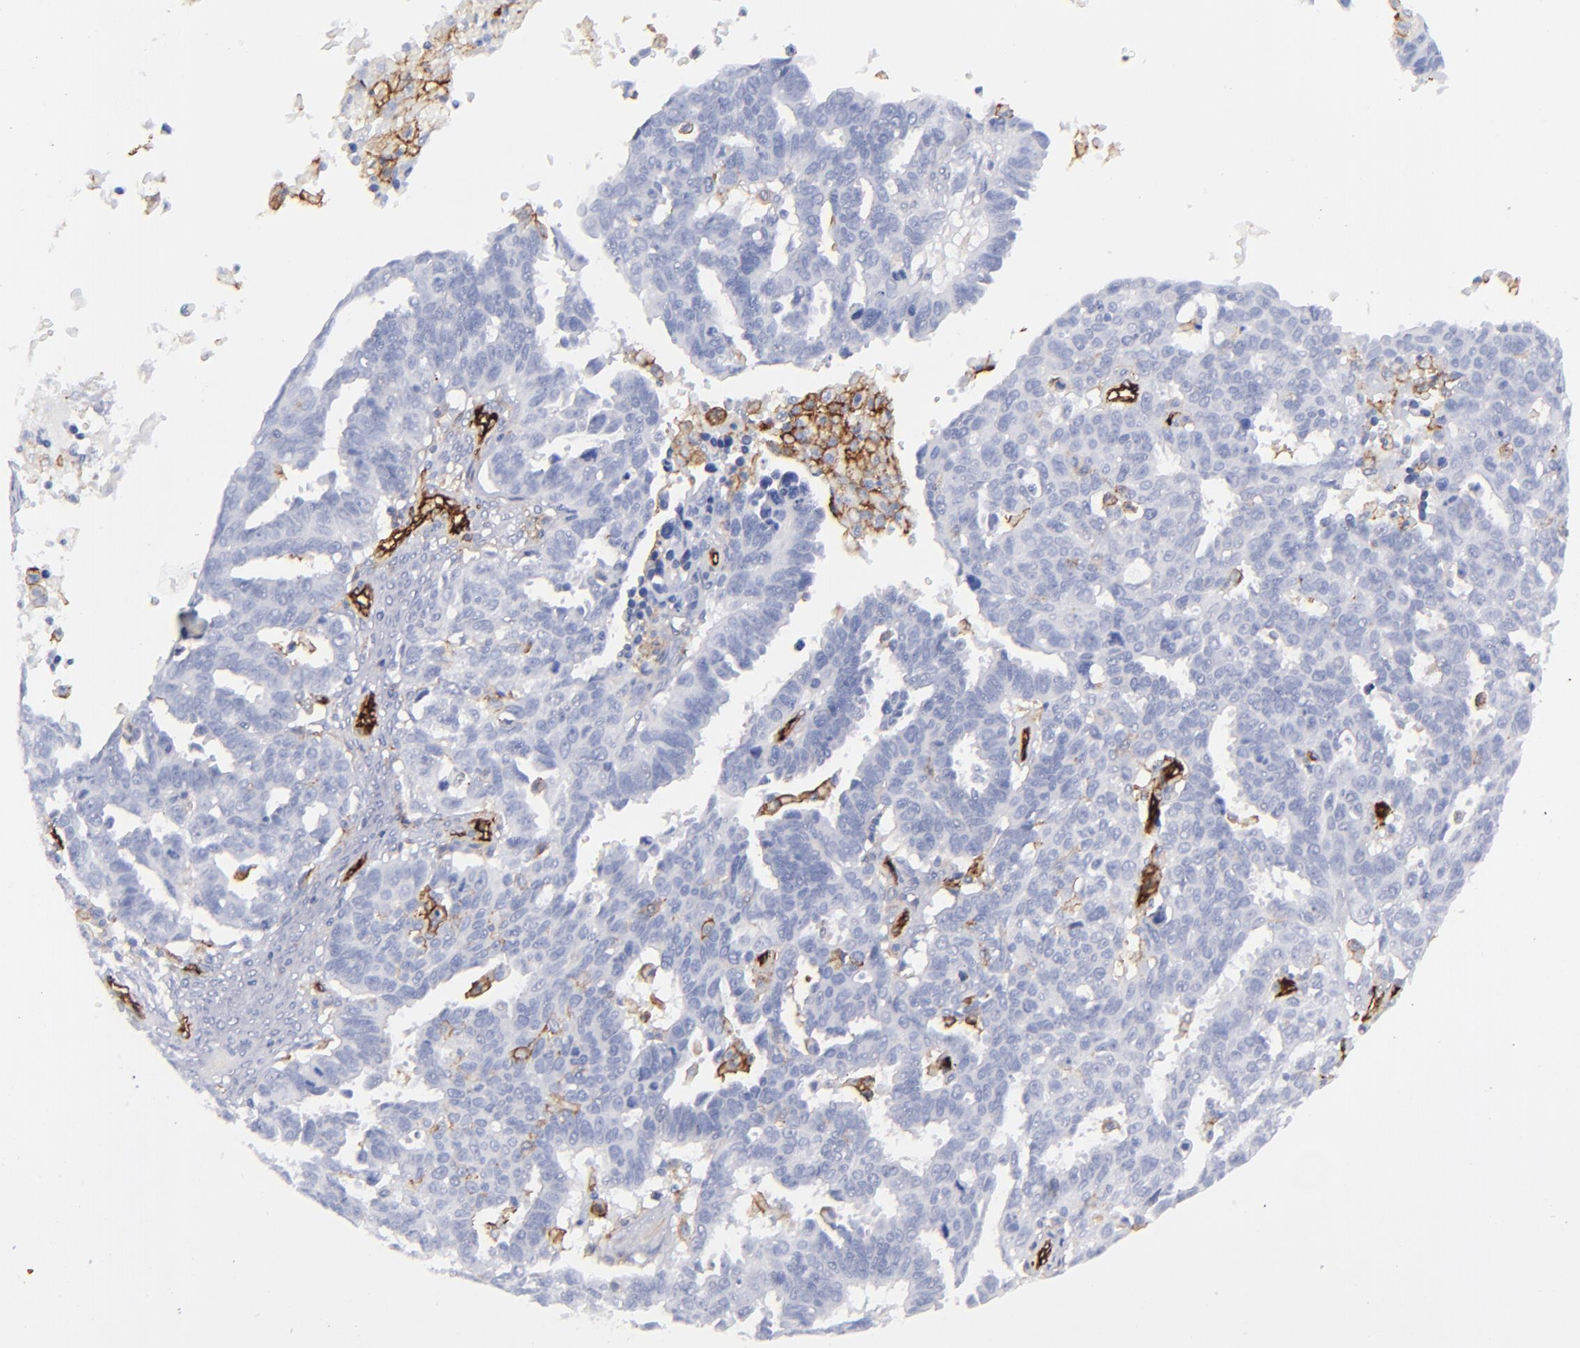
{"staining": {"intensity": "strong", "quantity": "<25%", "location": "cytoplasmic/membranous"}, "tissue": "ovarian cancer", "cell_type": "Tumor cells", "image_type": "cancer", "snomed": [{"axis": "morphology", "description": "Carcinoma, endometroid"}, {"axis": "morphology", "description": "Cystadenocarcinoma, serous, NOS"}, {"axis": "topography", "description": "Ovary"}], "caption": "Human ovarian serous cystadenocarcinoma stained for a protein (brown) exhibits strong cytoplasmic/membranous positive expression in approximately <25% of tumor cells.", "gene": "ACE", "patient": {"sex": "female", "age": 45}}